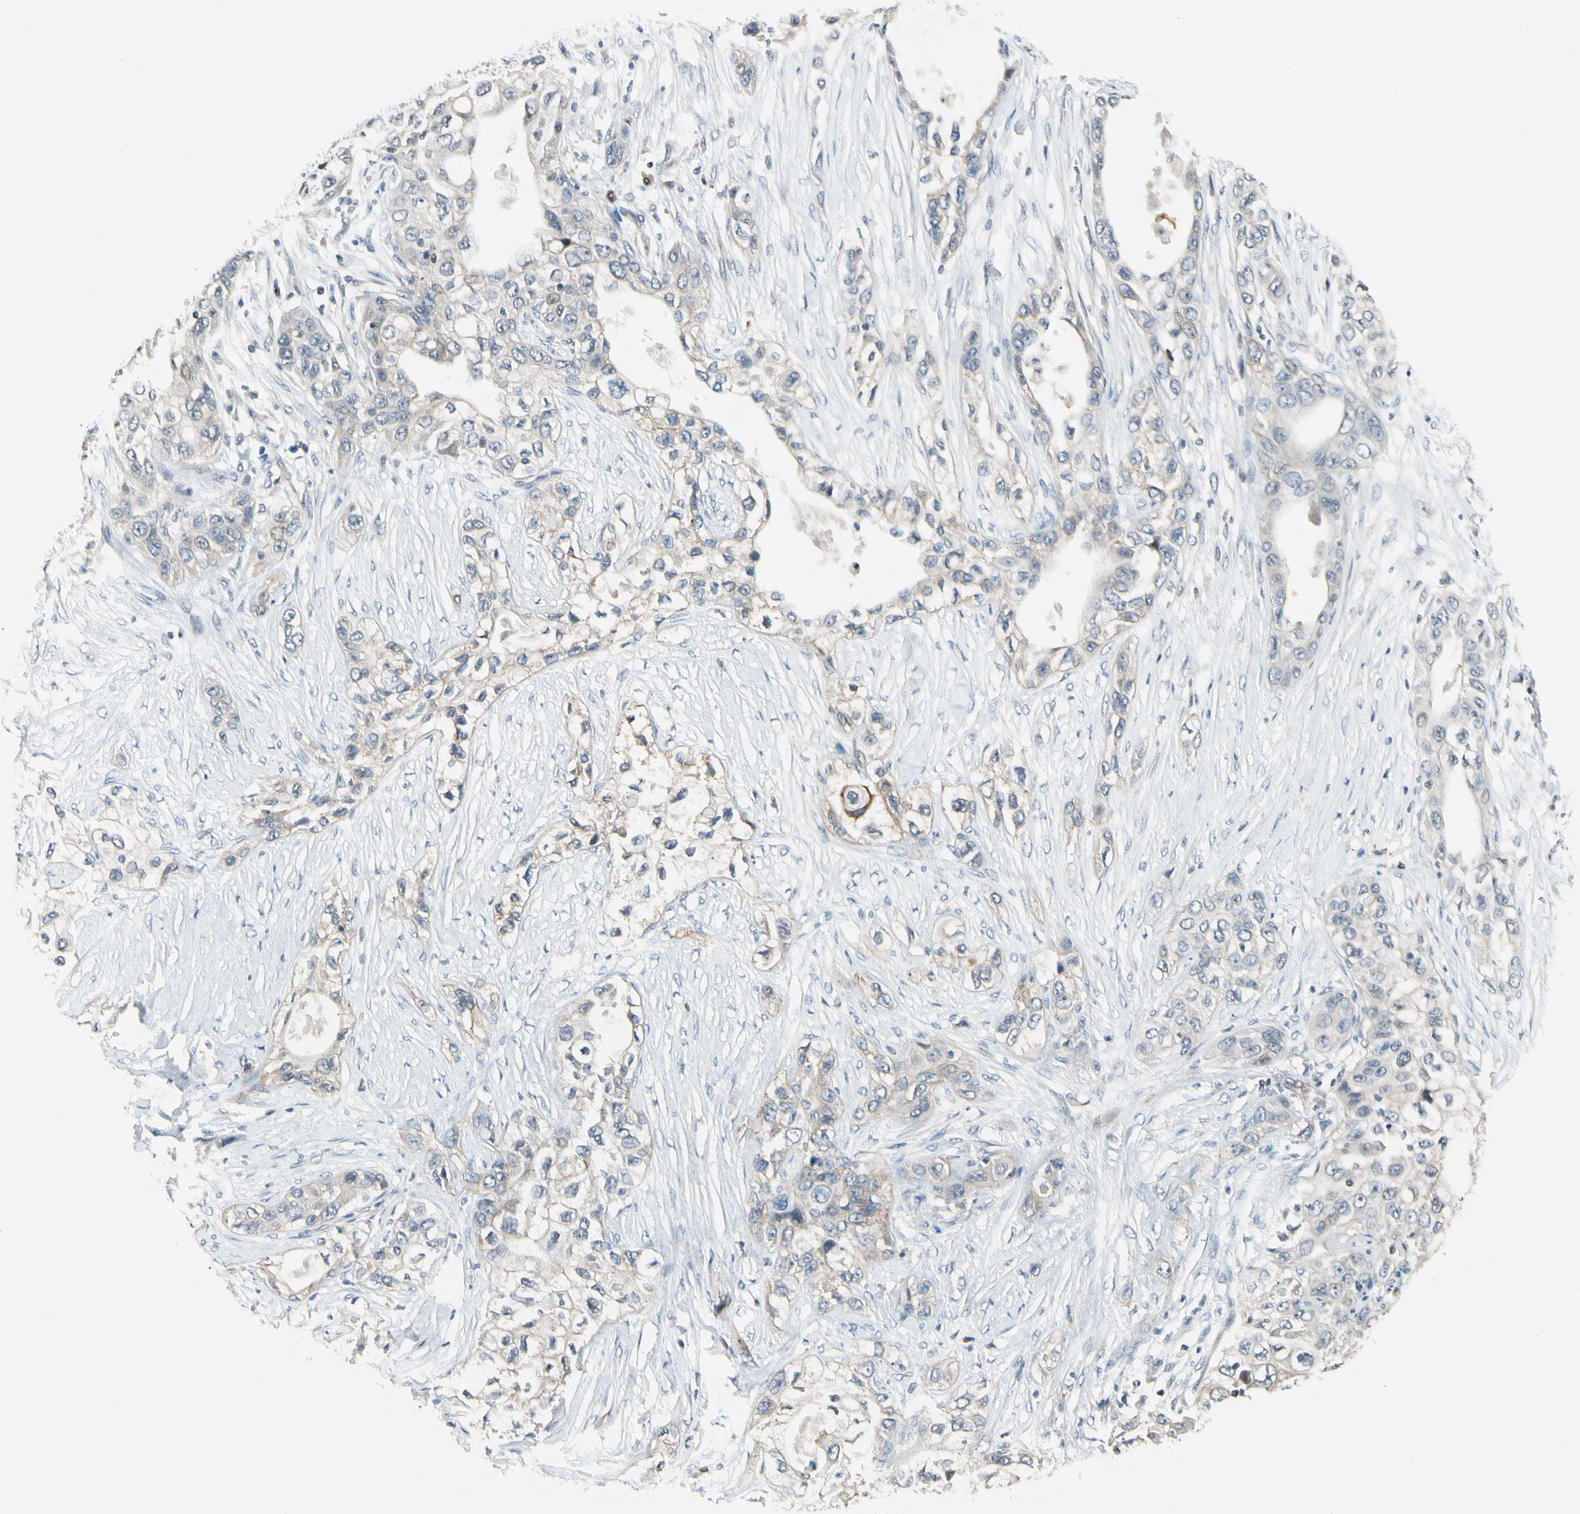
{"staining": {"intensity": "weak", "quantity": "25%-75%", "location": "cytoplasmic/membranous"}, "tissue": "pancreatic cancer", "cell_type": "Tumor cells", "image_type": "cancer", "snomed": [{"axis": "morphology", "description": "Adenocarcinoma, NOS"}, {"axis": "topography", "description": "Pancreas"}], "caption": "About 25%-75% of tumor cells in pancreatic adenocarcinoma demonstrate weak cytoplasmic/membranous protein positivity as visualized by brown immunohistochemical staining.", "gene": "P3H2", "patient": {"sex": "female", "age": 70}}